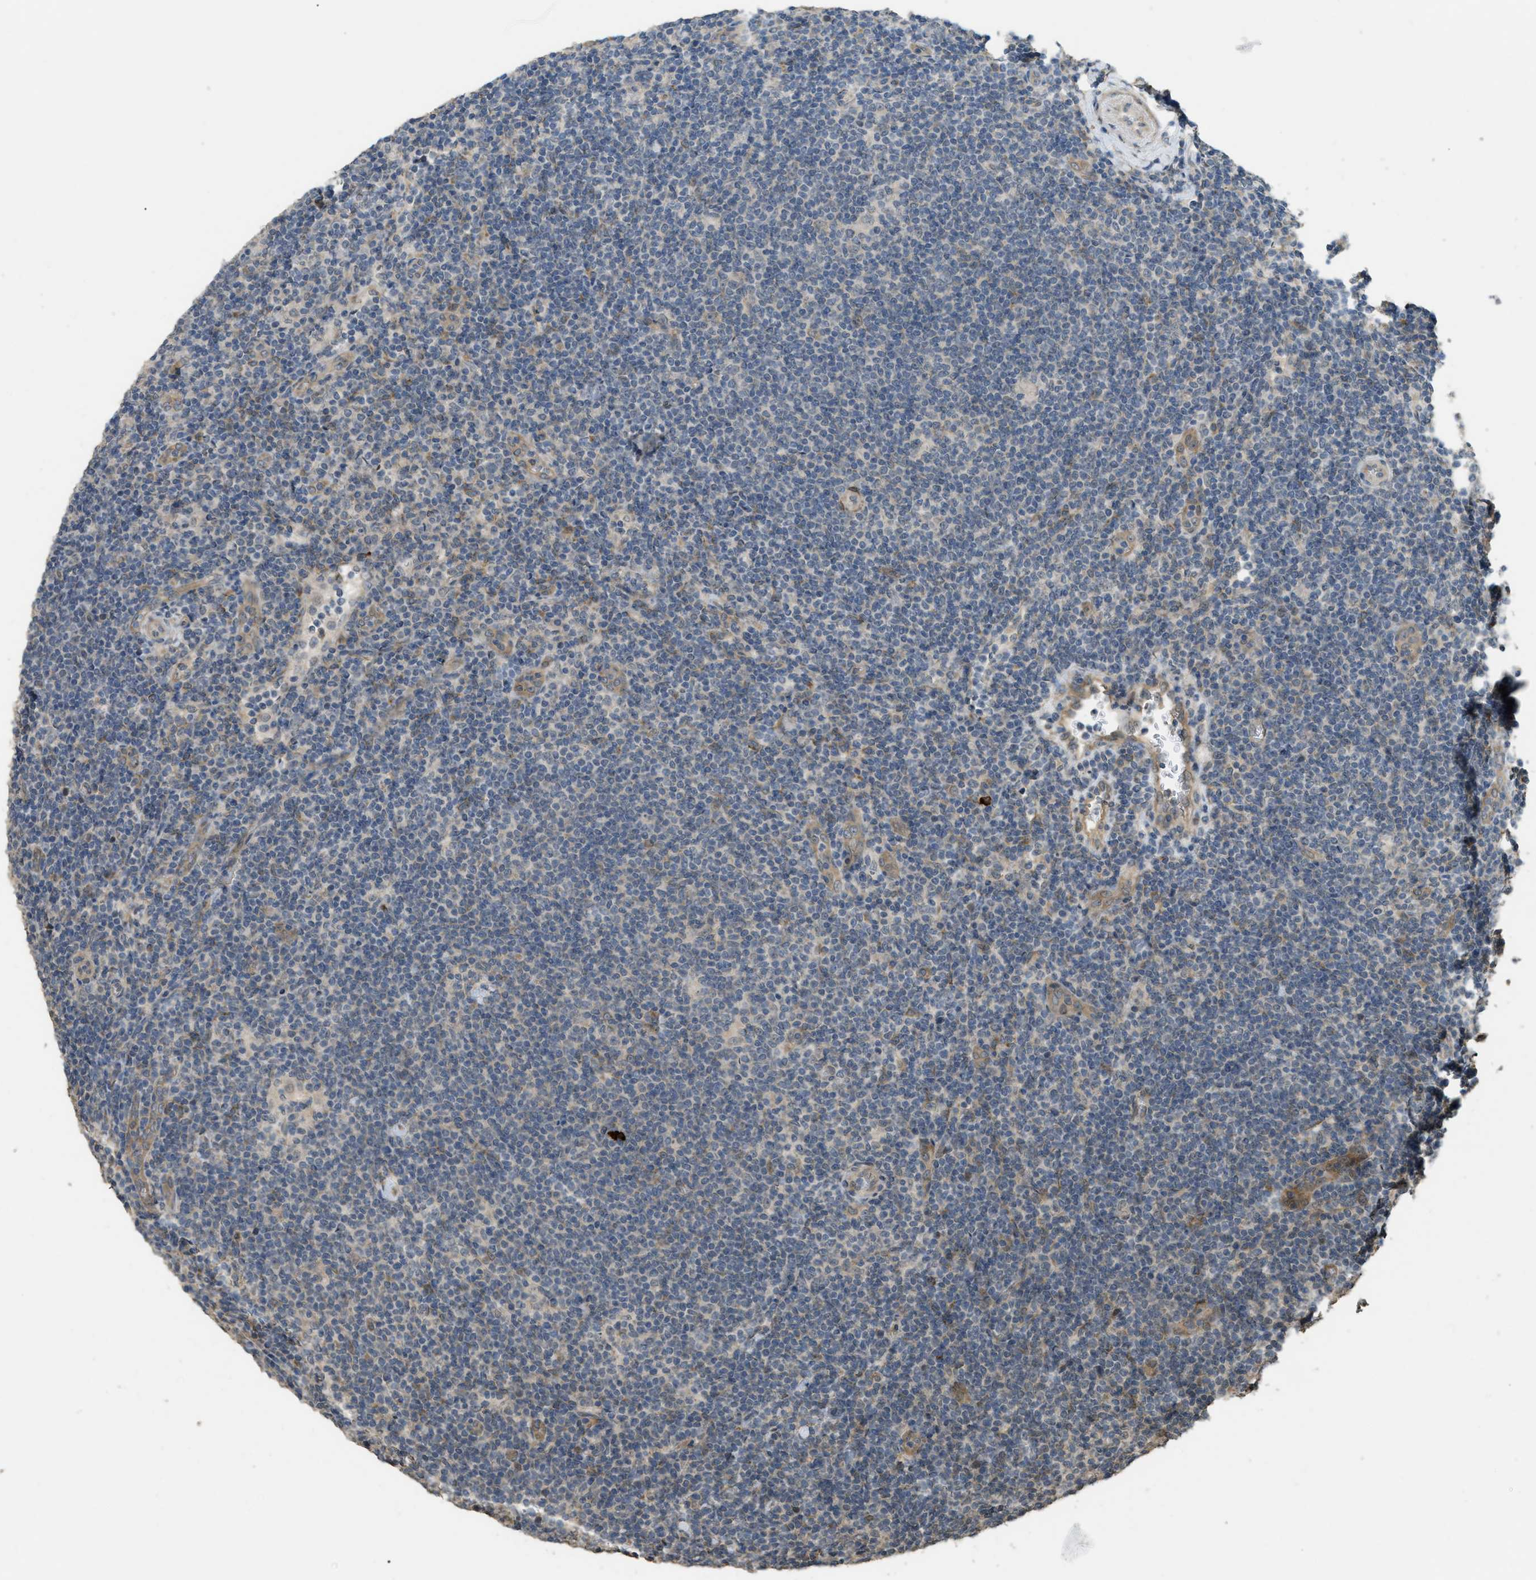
{"staining": {"intensity": "weak", "quantity": "<25%", "location": "cytoplasmic/membranous"}, "tissue": "lymphoma", "cell_type": "Tumor cells", "image_type": "cancer", "snomed": [{"axis": "morphology", "description": "Hodgkin's disease, NOS"}, {"axis": "topography", "description": "Lymph node"}], "caption": "Tumor cells are negative for protein expression in human lymphoma.", "gene": "IGF2BP2", "patient": {"sex": "female", "age": 57}}